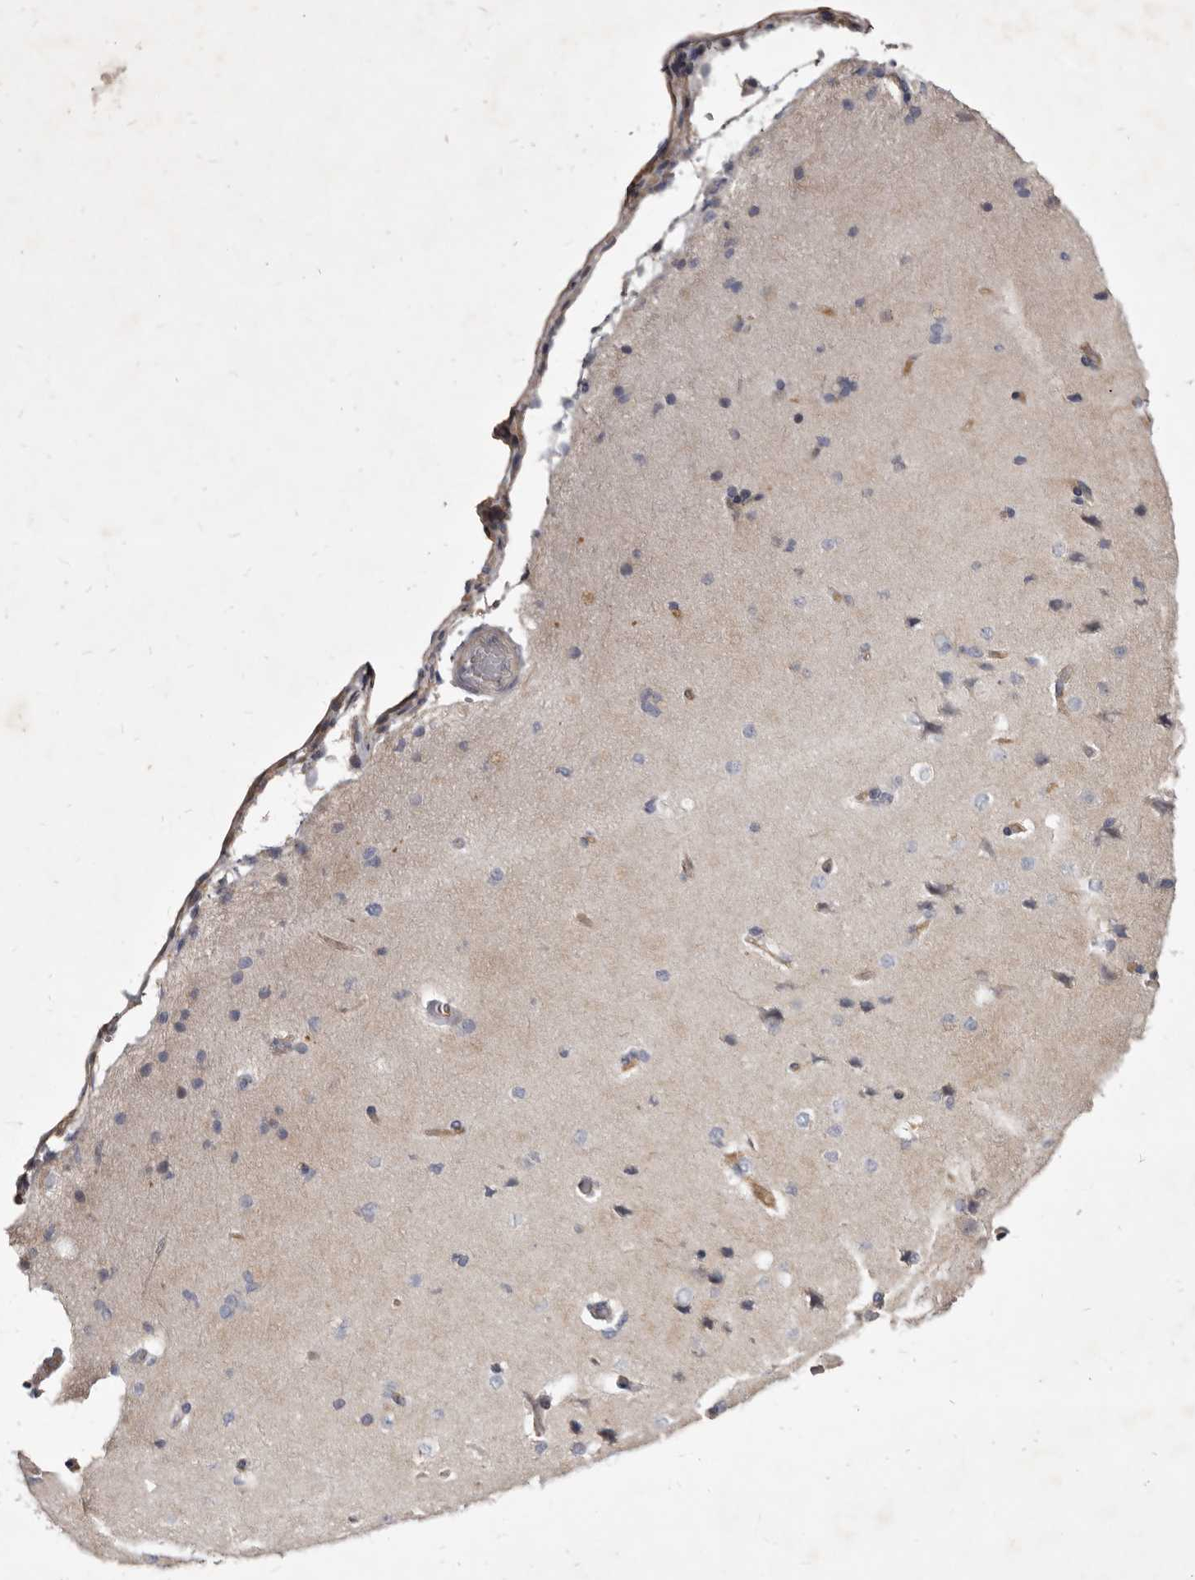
{"staining": {"intensity": "negative", "quantity": "none", "location": "none"}, "tissue": "cerebral cortex", "cell_type": "Endothelial cells", "image_type": "normal", "snomed": [{"axis": "morphology", "description": "Normal tissue, NOS"}, {"axis": "topography", "description": "Cerebral cortex"}], "caption": "IHC histopathology image of benign human cerebral cortex stained for a protein (brown), which shows no positivity in endothelial cells.", "gene": "FAS", "patient": {"sex": "male", "age": 62}}